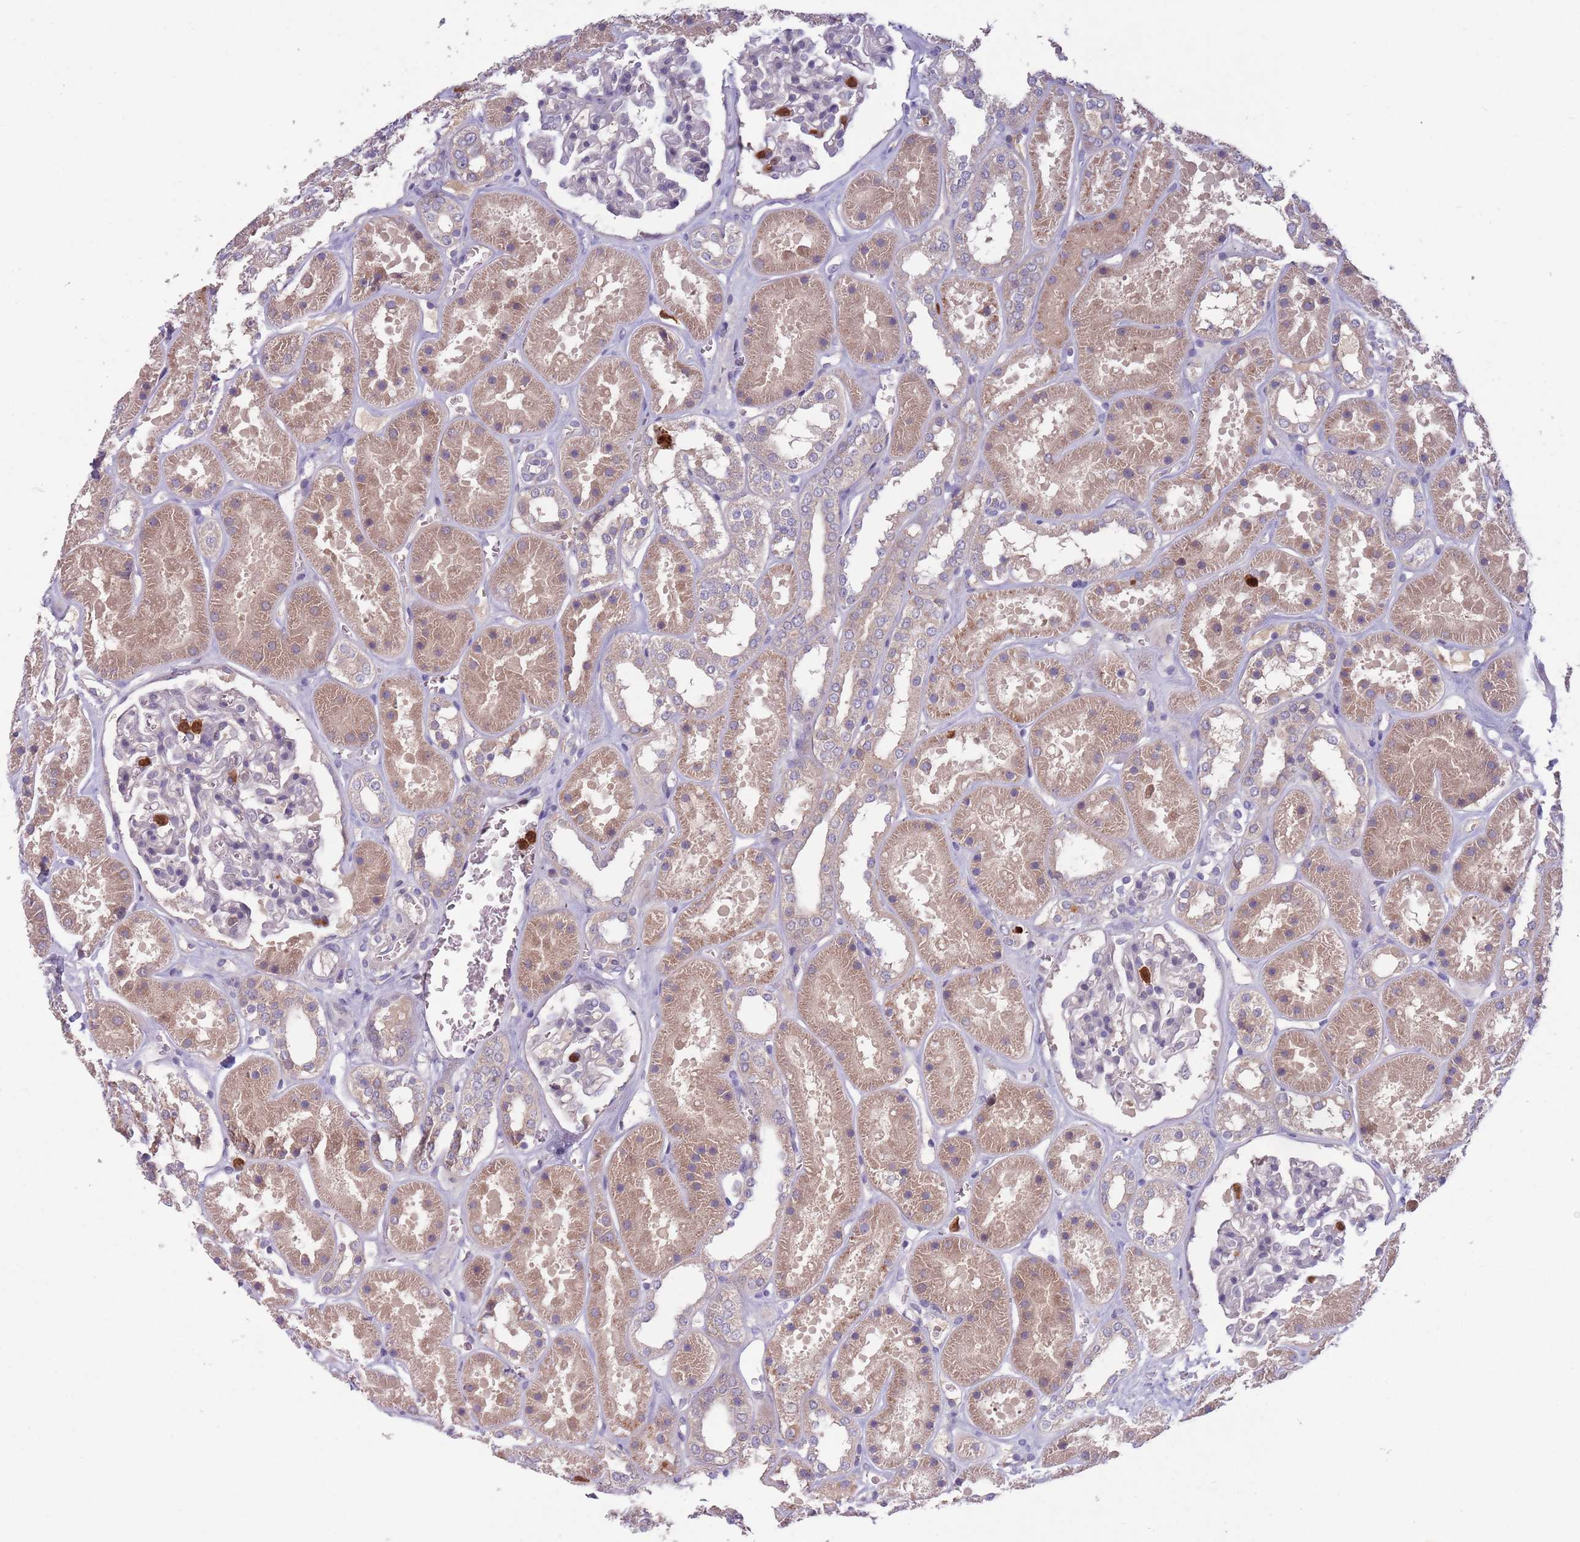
{"staining": {"intensity": "negative", "quantity": "none", "location": "none"}, "tissue": "kidney", "cell_type": "Cells in glomeruli", "image_type": "normal", "snomed": [{"axis": "morphology", "description": "Normal tissue, NOS"}, {"axis": "topography", "description": "Kidney"}], "caption": "IHC histopathology image of benign kidney stained for a protein (brown), which shows no staining in cells in glomeruli.", "gene": "TYW1B", "patient": {"sex": "female", "age": 41}}